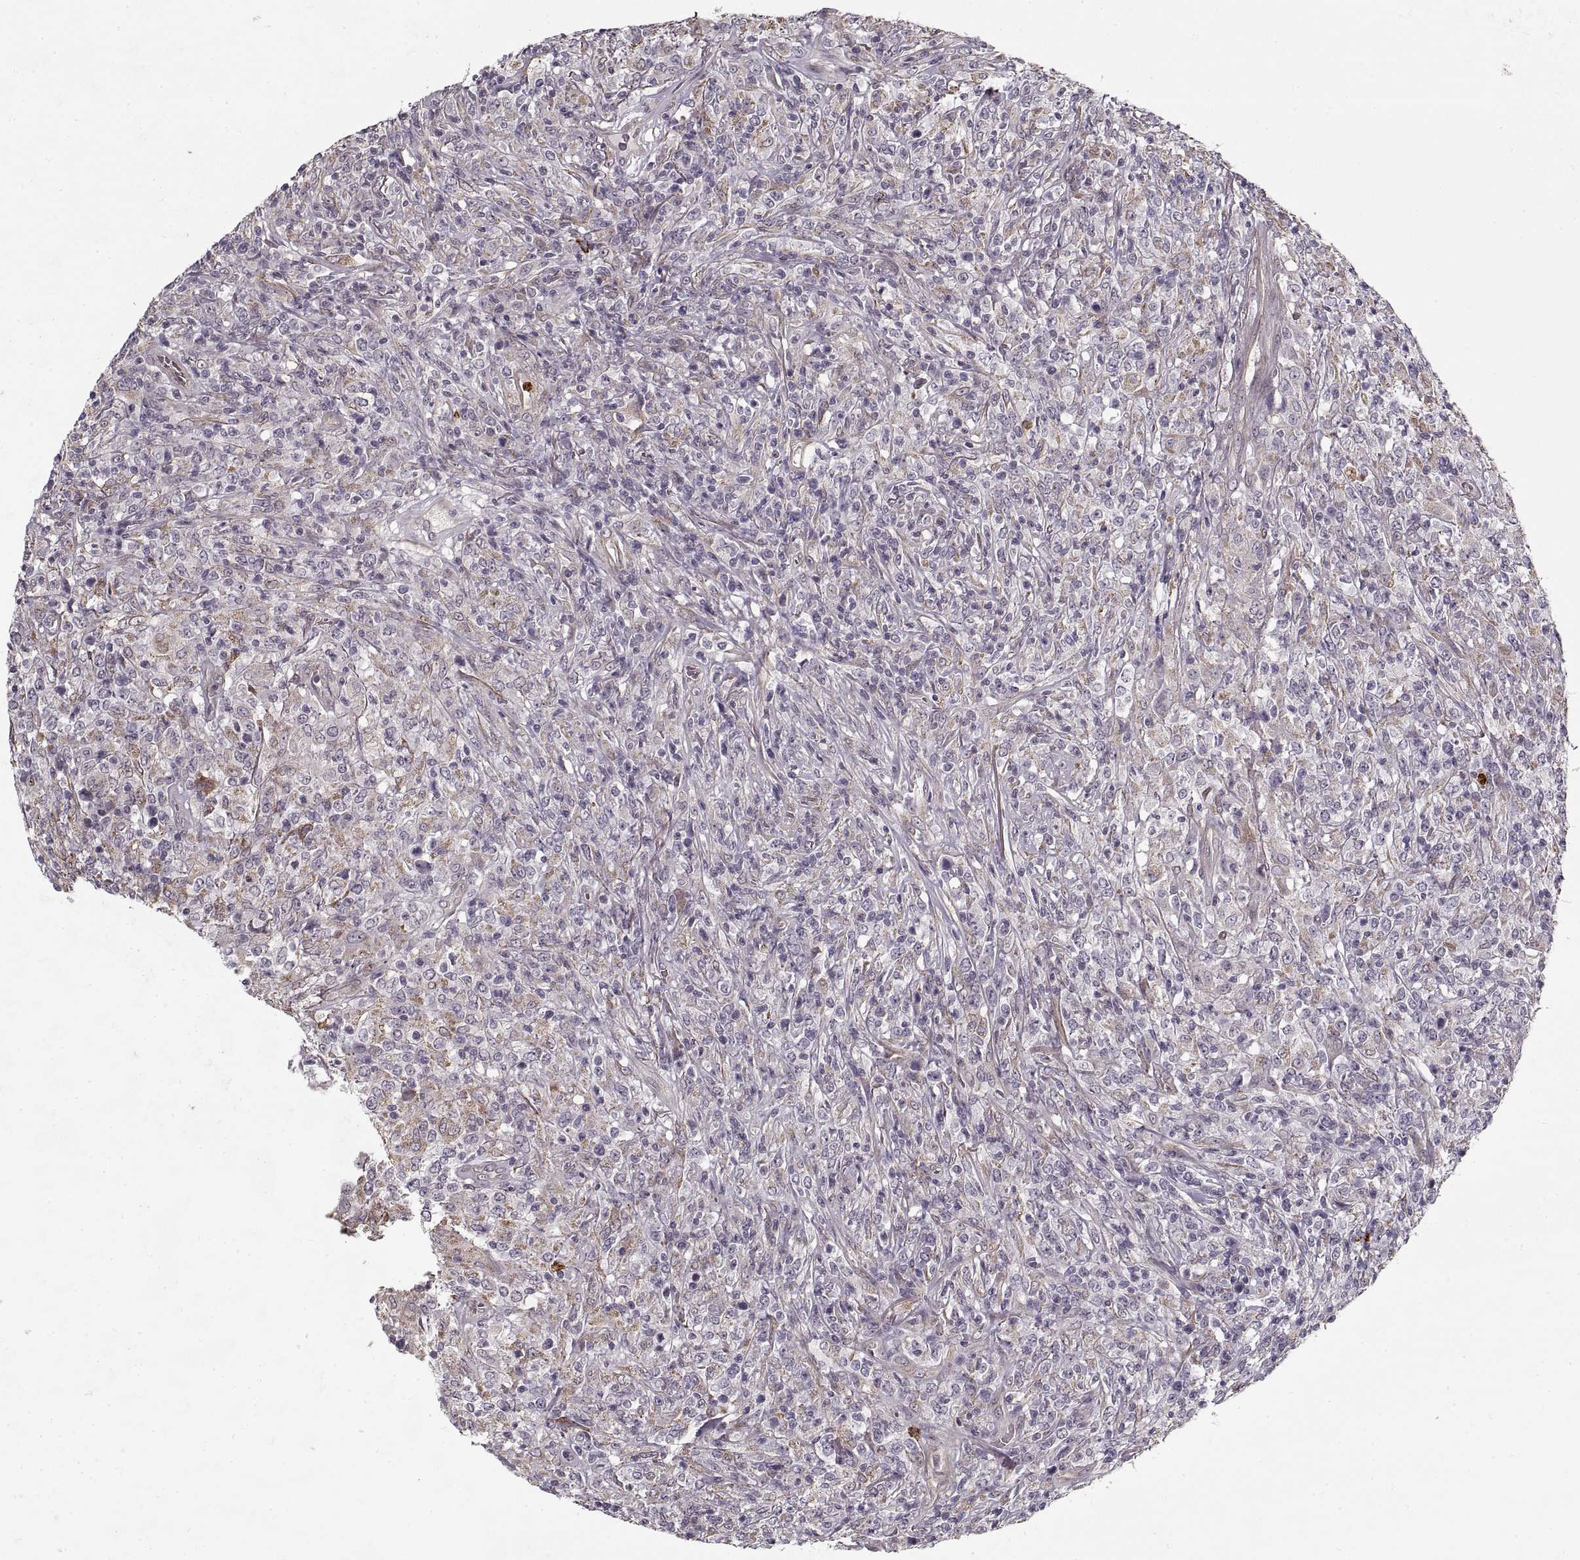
{"staining": {"intensity": "negative", "quantity": "none", "location": "none"}, "tissue": "lymphoma", "cell_type": "Tumor cells", "image_type": "cancer", "snomed": [{"axis": "morphology", "description": "Malignant lymphoma, non-Hodgkin's type, High grade"}, {"axis": "topography", "description": "Lung"}], "caption": "This is an immunohistochemistry image of human lymphoma. There is no staining in tumor cells.", "gene": "LAMB2", "patient": {"sex": "male", "age": 79}}